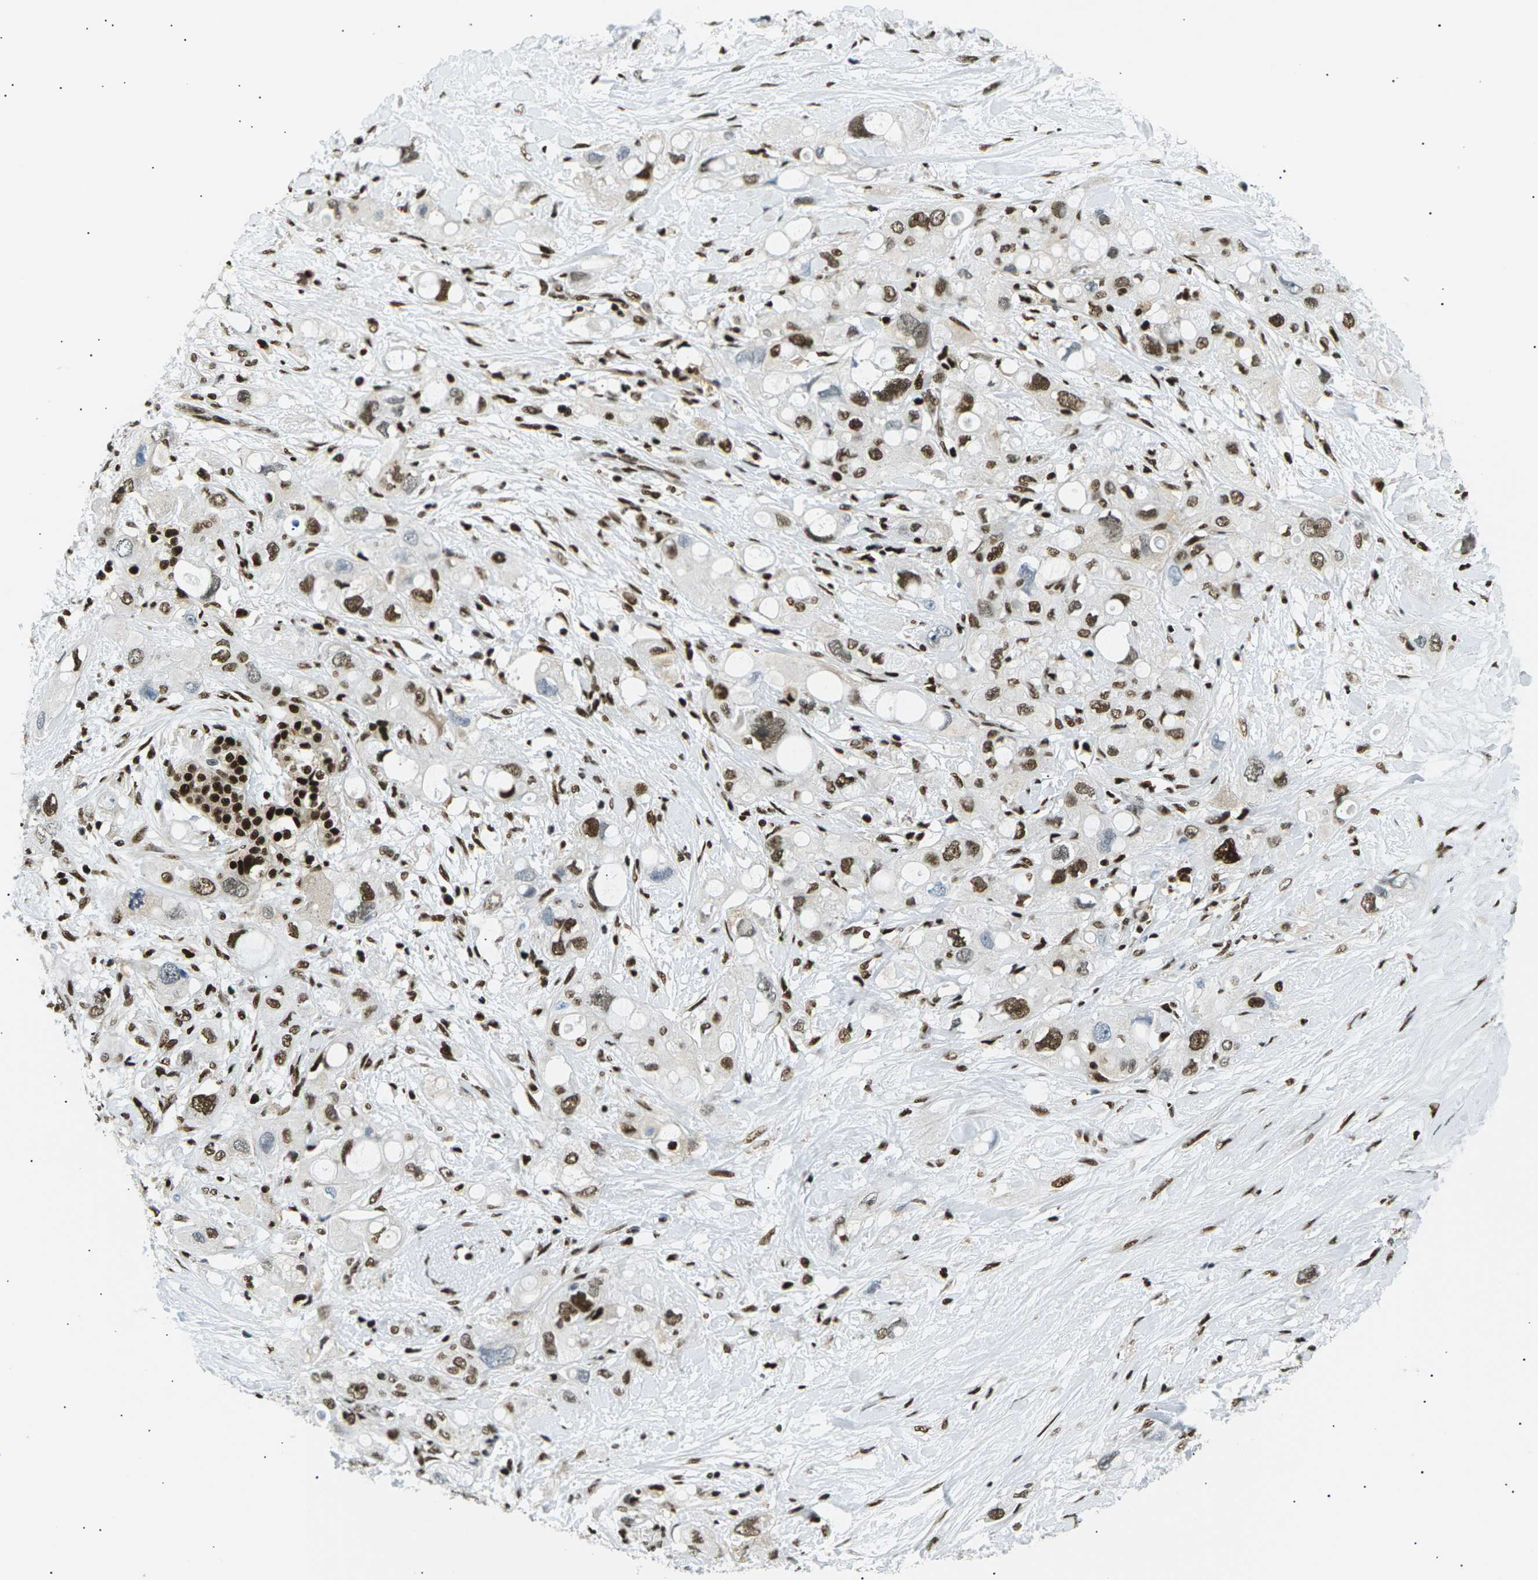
{"staining": {"intensity": "strong", "quantity": "25%-75%", "location": "nuclear"}, "tissue": "pancreatic cancer", "cell_type": "Tumor cells", "image_type": "cancer", "snomed": [{"axis": "morphology", "description": "Adenocarcinoma, NOS"}, {"axis": "topography", "description": "Pancreas"}], "caption": "Tumor cells reveal high levels of strong nuclear expression in approximately 25%-75% of cells in human pancreatic adenocarcinoma. Using DAB (brown) and hematoxylin (blue) stains, captured at high magnification using brightfield microscopy.", "gene": "RPA2", "patient": {"sex": "female", "age": 56}}